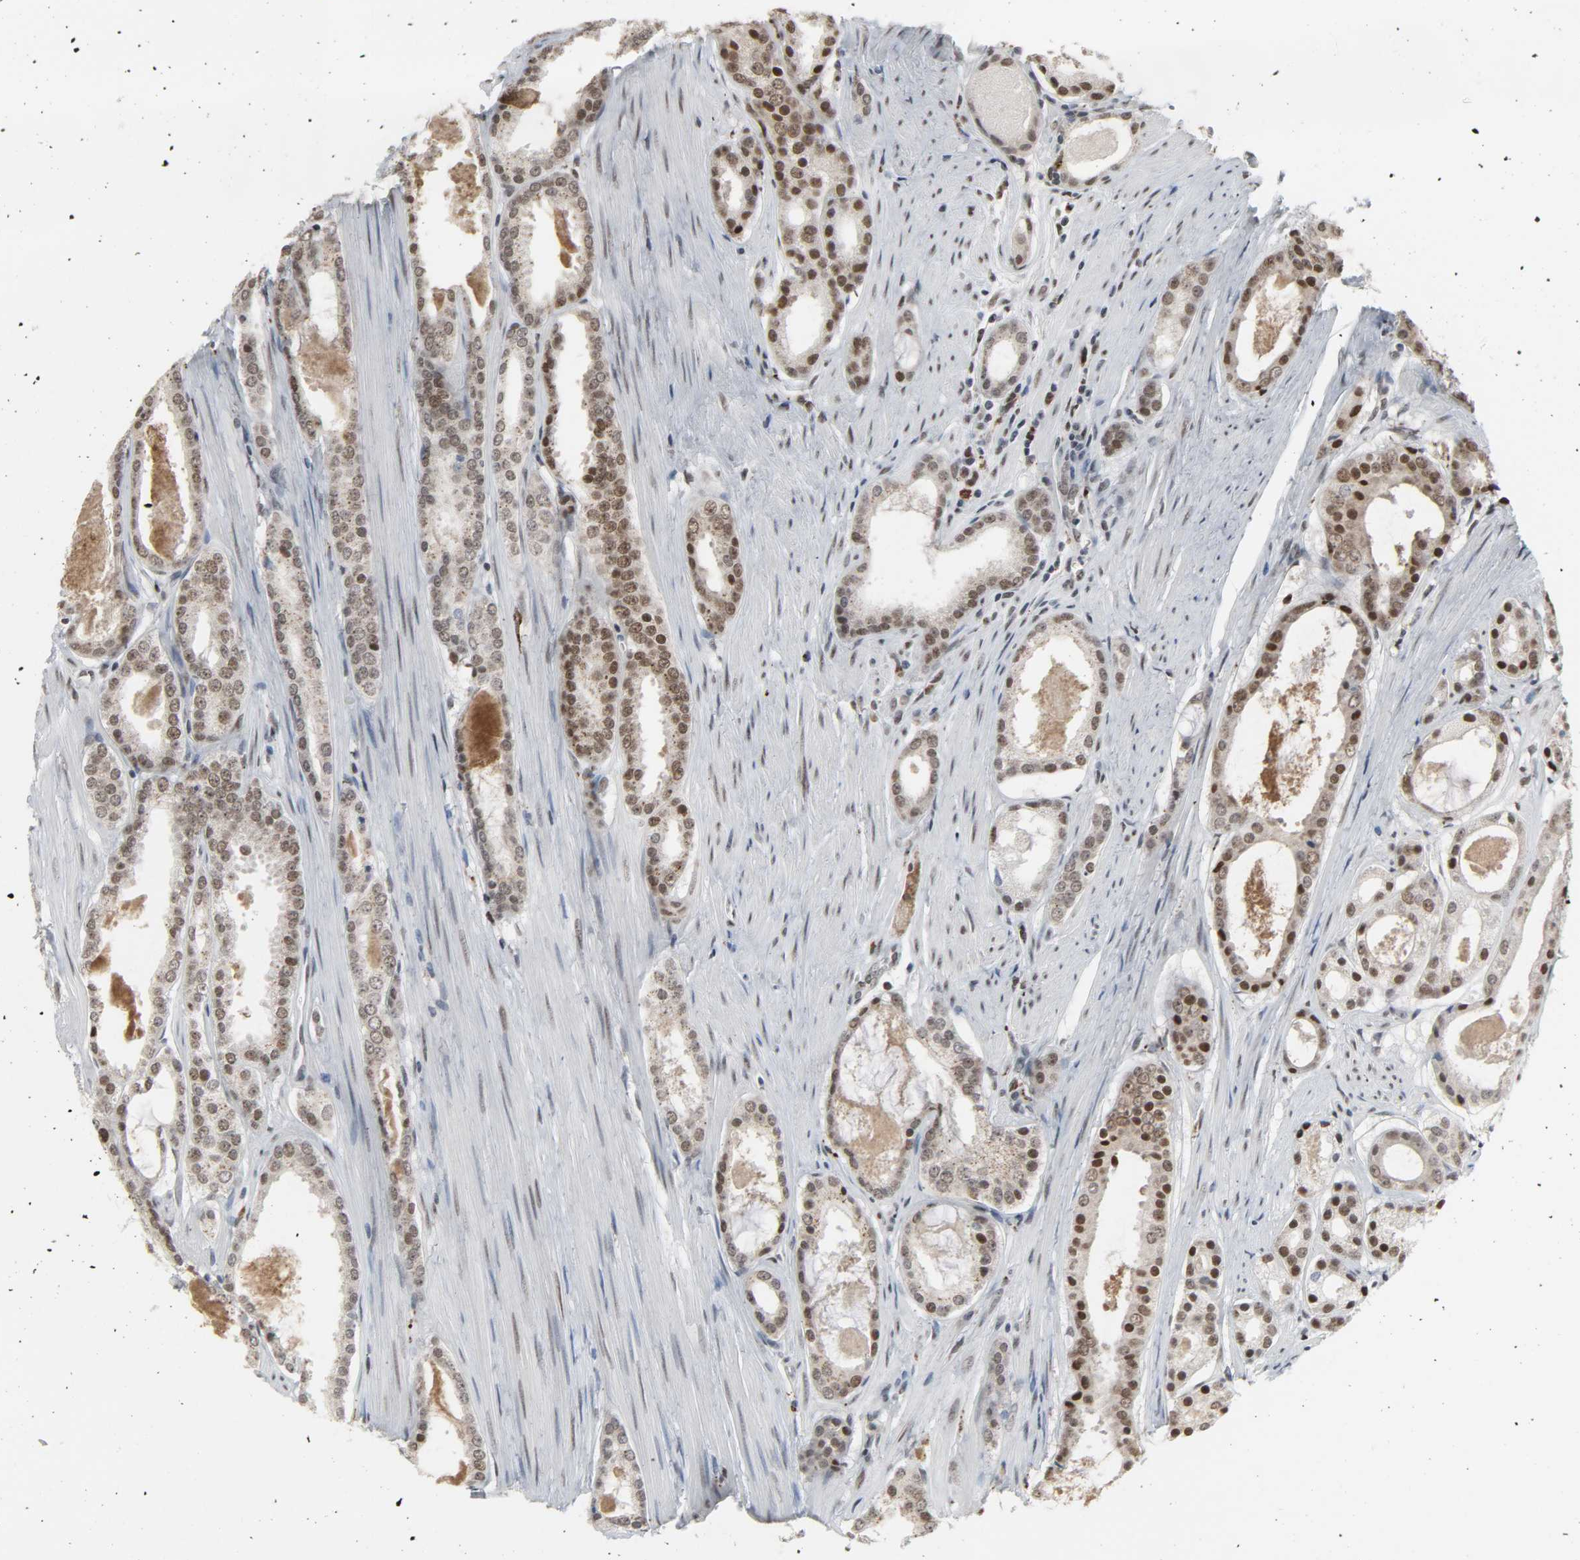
{"staining": {"intensity": "weak", "quantity": ">75%", "location": "nuclear"}, "tissue": "prostate cancer", "cell_type": "Tumor cells", "image_type": "cancer", "snomed": [{"axis": "morphology", "description": "Adenocarcinoma, Low grade"}, {"axis": "topography", "description": "Prostate"}], "caption": "Weak nuclear protein expression is seen in about >75% of tumor cells in prostate low-grade adenocarcinoma.", "gene": "DAZAP1", "patient": {"sex": "male", "age": 57}}